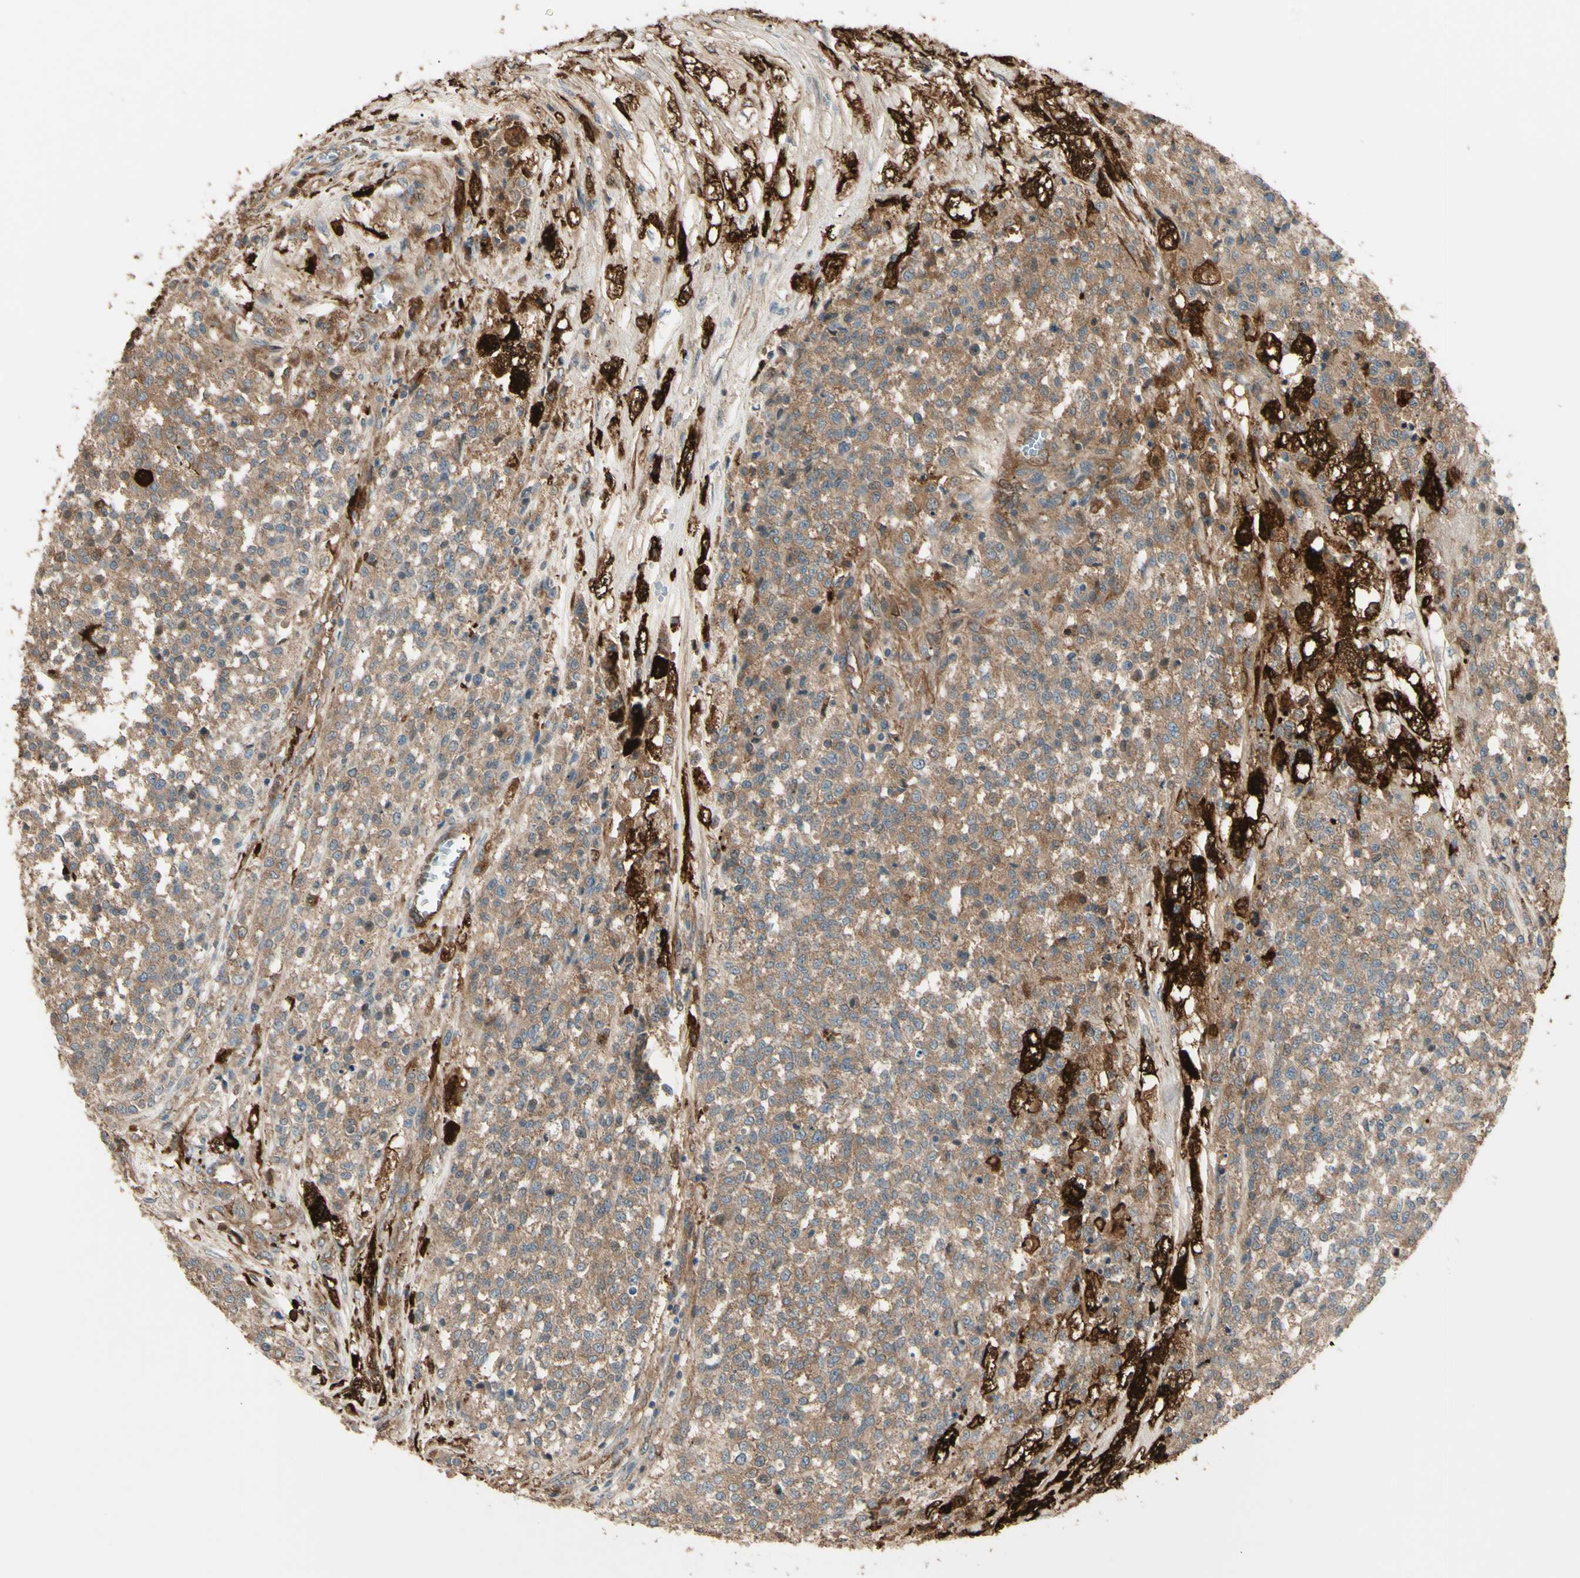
{"staining": {"intensity": "moderate", "quantity": ">75%", "location": "cytoplasmic/membranous"}, "tissue": "testis cancer", "cell_type": "Tumor cells", "image_type": "cancer", "snomed": [{"axis": "morphology", "description": "Seminoma, NOS"}, {"axis": "topography", "description": "Testis"}], "caption": "This micrograph displays seminoma (testis) stained with immunohistochemistry to label a protein in brown. The cytoplasmic/membranous of tumor cells show moderate positivity for the protein. Nuclei are counter-stained blue.", "gene": "PTPN12", "patient": {"sex": "male", "age": 59}}